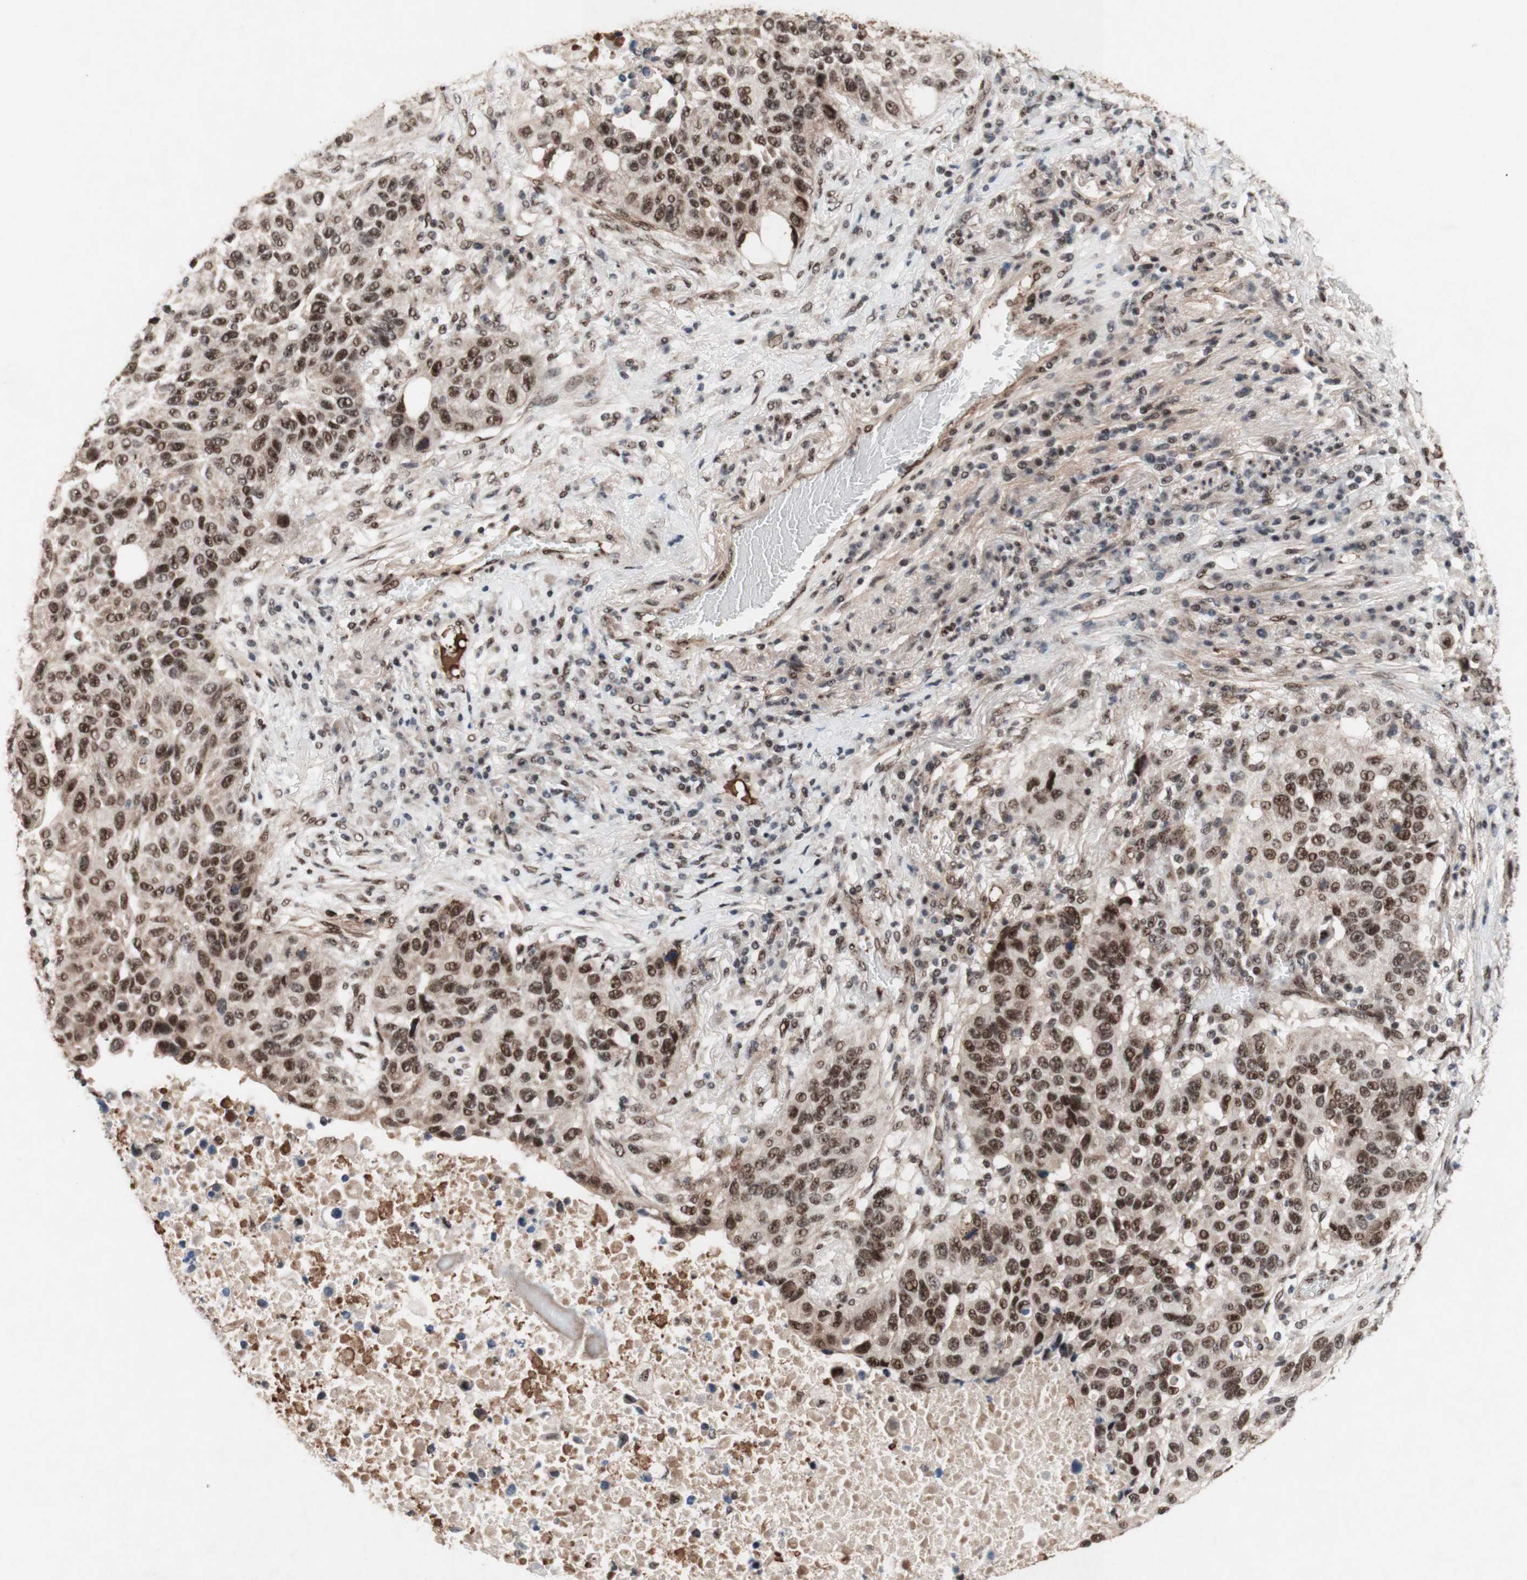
{"staining": {"intensity": "moderate", "quantity": ">75%", "location": "nuclear"}, "tissue": "lung cancer", "cell_type": "Tumor cells", "image_type": "cancer", "snomed": [{"axis": "morphology", "description": "Squamous cell carcinoma, NOS"}, {"axis": "topography", "description": "Lung"}], "caption": "Lung cancer was stained to show a protein in brown. There is medium levels of moderate nuclear positivity in approximately >75% of tumor cells. (DAB (3,3'-diaminobenzidine) IHC, brown staining for protein, blue staining for nuclei).", "gene": "TLE1", "patient": {"sex": "male", "age": 57}}